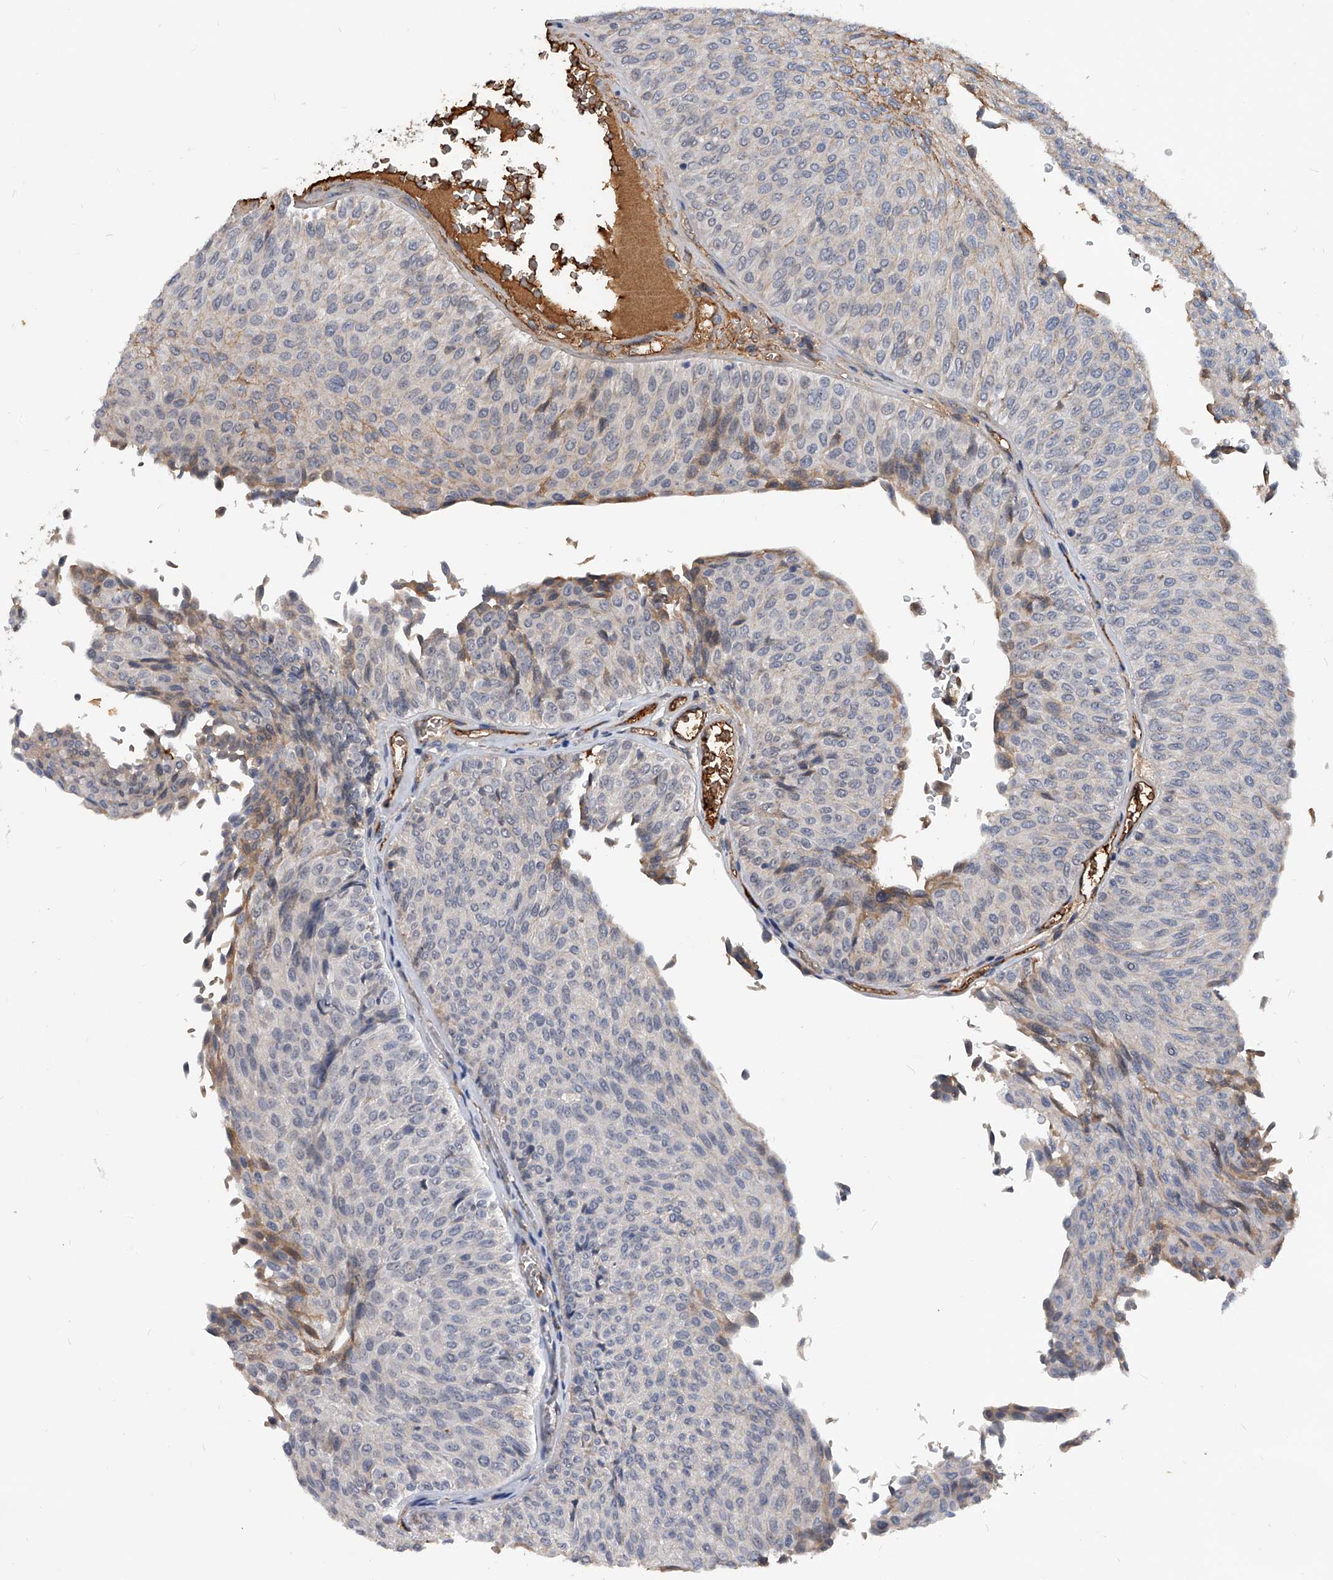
{"staining": {"intensity": "weak", "quantity": "<25%", "location": "cytoplasmic/membranous"}, "tissue": "urothelial cancer", "cell_type": "Tumor cells", "image_type": "cancer", "snomed": [{"axis": "morphology", "description": "Urothelial carcinoma, Low grade"}, {"axis": "topography", "description": "Urinary bladder"}], "caption": "Tumor cells are negative for protein expression in human urothelial cancer. (Stains: DAB (3,3'-diaminobenzidine) immunohistochemistry with hematoxylin counter stain, Microscopy: brightfield microscopy at high magnification).", "gene": "ZNF25", "patient": {"sex": "male", "age": 78}}